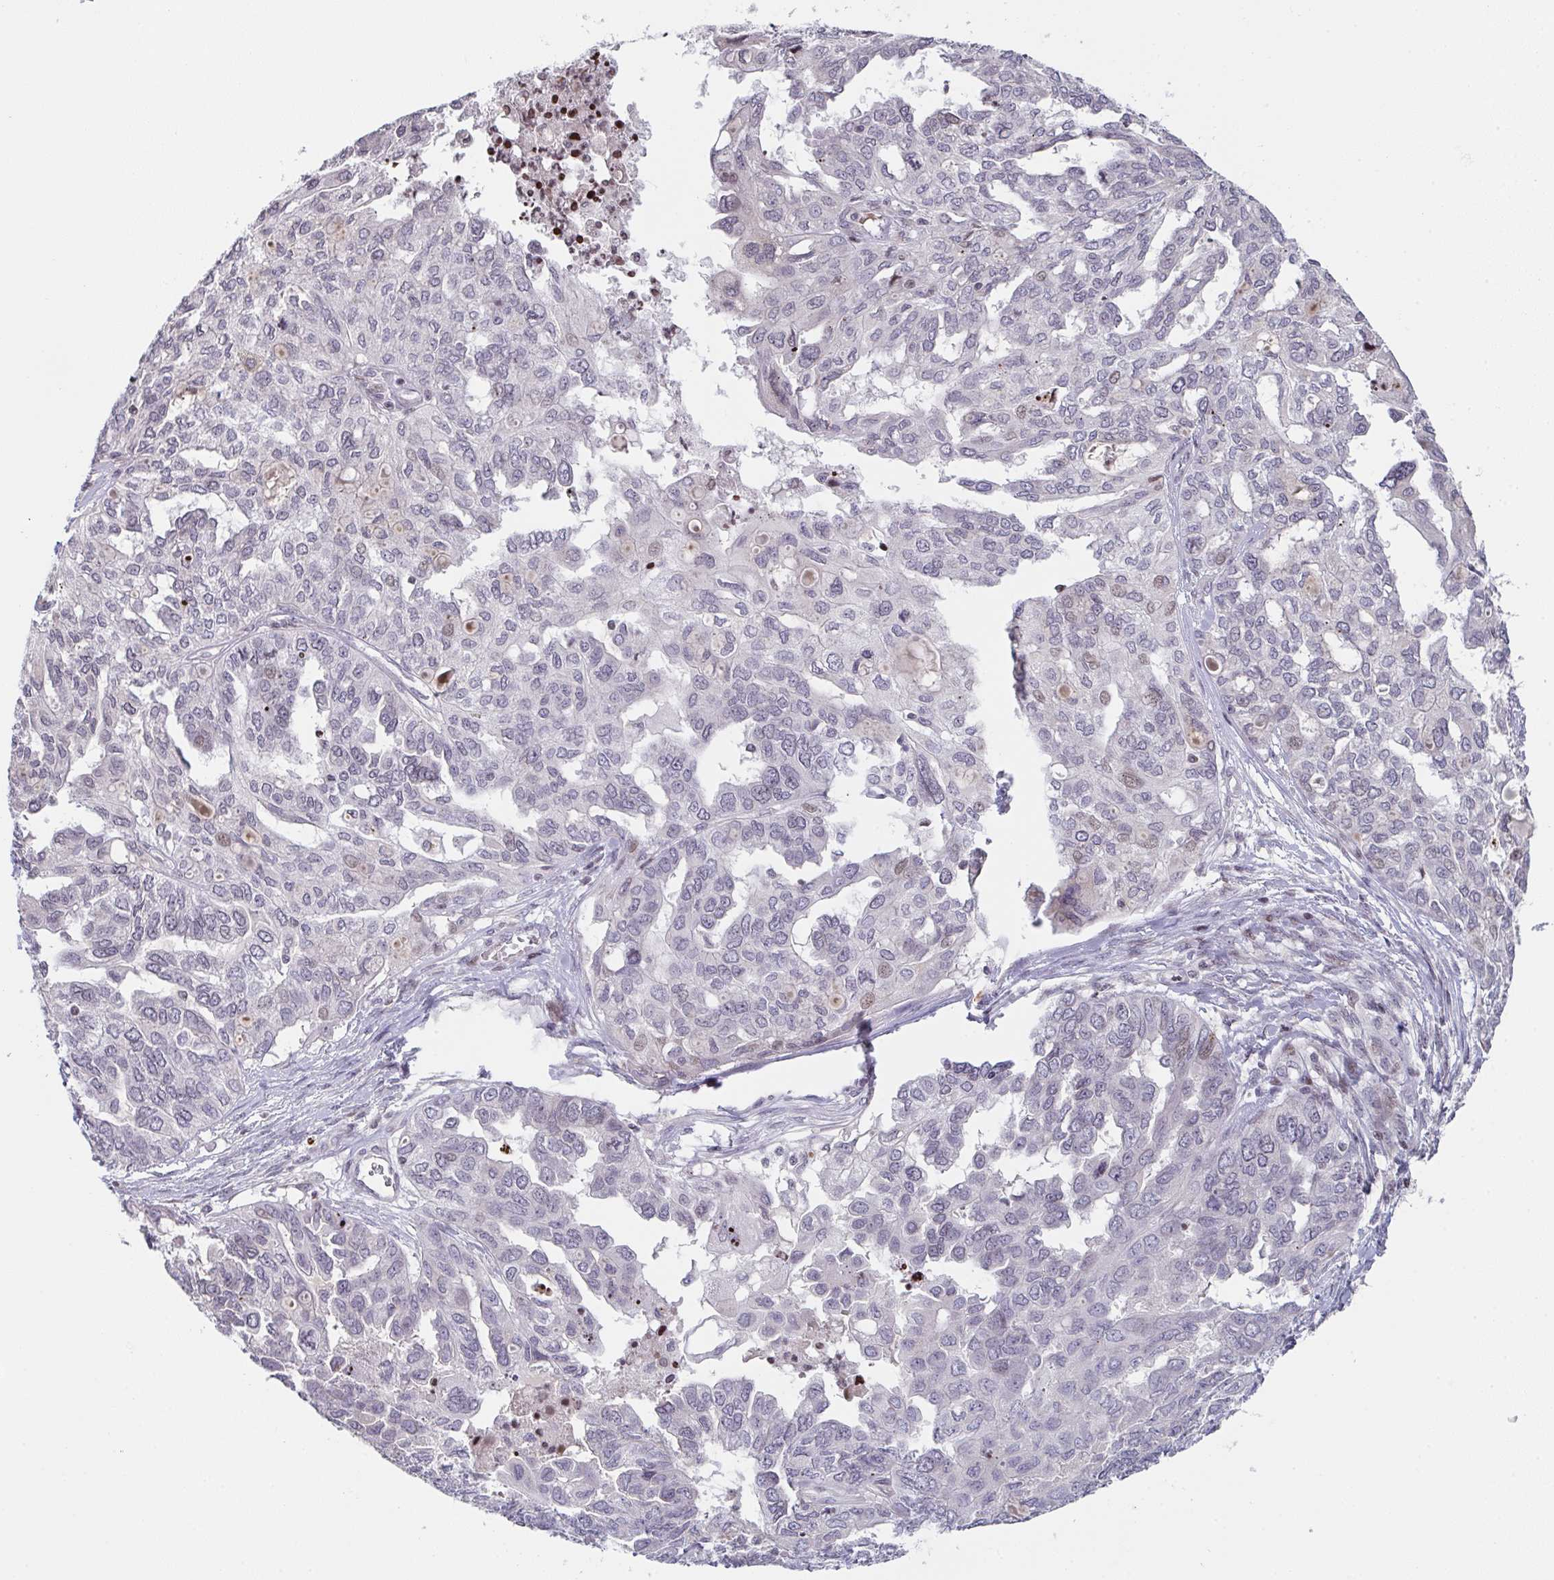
{"staining": {"intensity": "weak", "quantity": "<25%", "location": "nuclear"}, "tissue": "ovarian cancer", "cell_type": "Tumor cells", "image_type": "cancer", "snomed": [{"axis": "morphology", "description": "Cystadenocarcinoma, serous, NOS"}, {"axis": "topography", "description": "Ovary"}], "caption": "Photomicrograph shows no significant protein expression in tumor cells of ovarian serous cystadenocarcinoma. (Stains: DAB (3,3'-diaminobenzidine) IHC with hematoxylin counter stain, Microscopy: brightfield microscopy at high magnification).", "gene": "PCDHB8", "patient": {"sex": "female", "age": 53}}